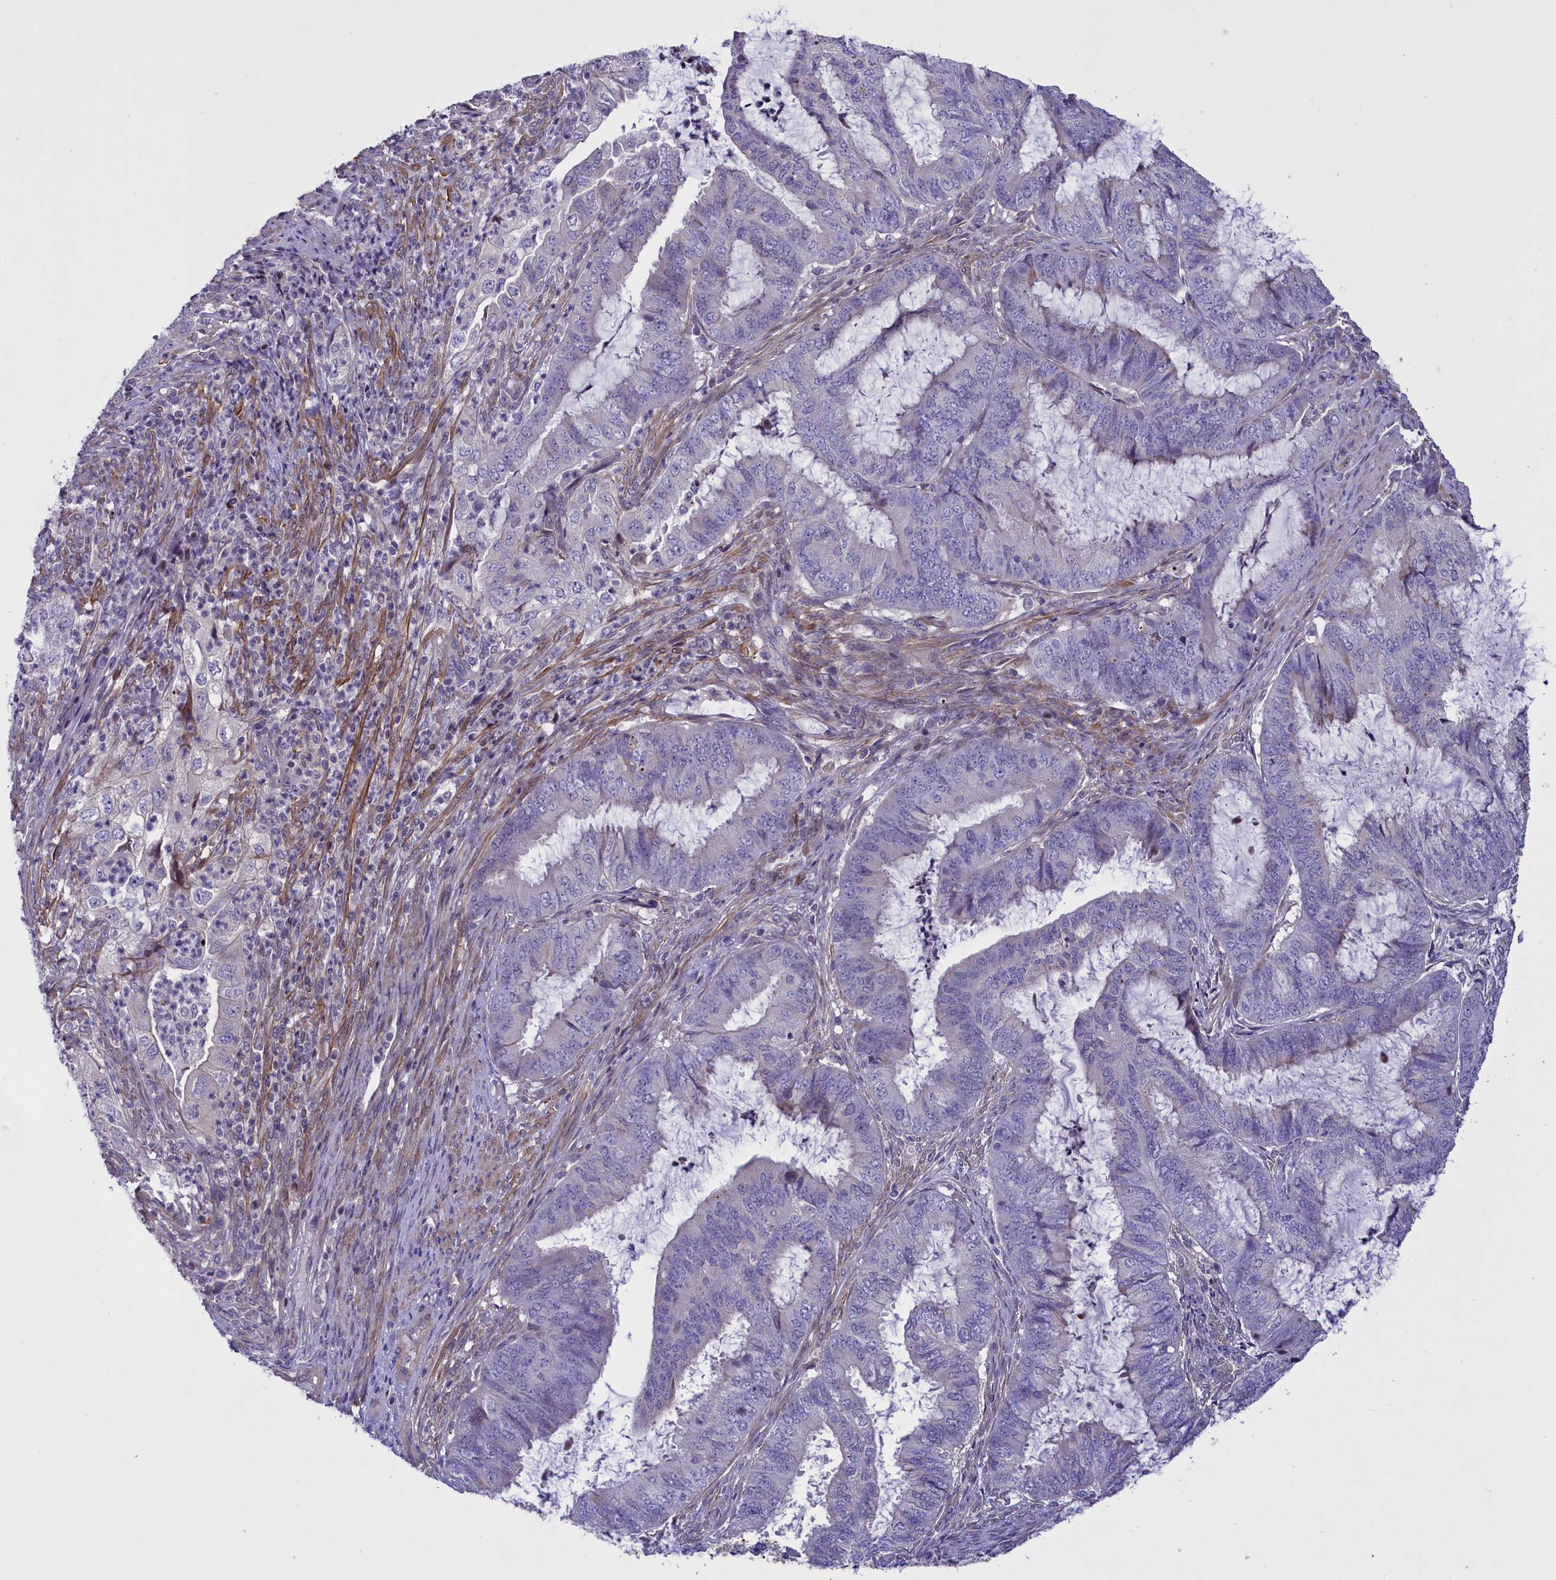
{"staining": {"intensity": "negative", "quantity": "none", "location": "none"}, "tissue": "endometrial cancer", "cell_type": "Tumor cells", "image_type": "cancer", "snomed": [{"axis": "morphology", "description": "Adenocarcinoma, NOS"}, {"axis": "topography", "description": "Endometrium"}], "caption": "This is an immunohistochemistry (IHC) photomicrograph of human endometrial cancer. There is no staining in tumor cells.", "gene": "MAN2C1", "patient": {"sex": "female", "age": 51}}